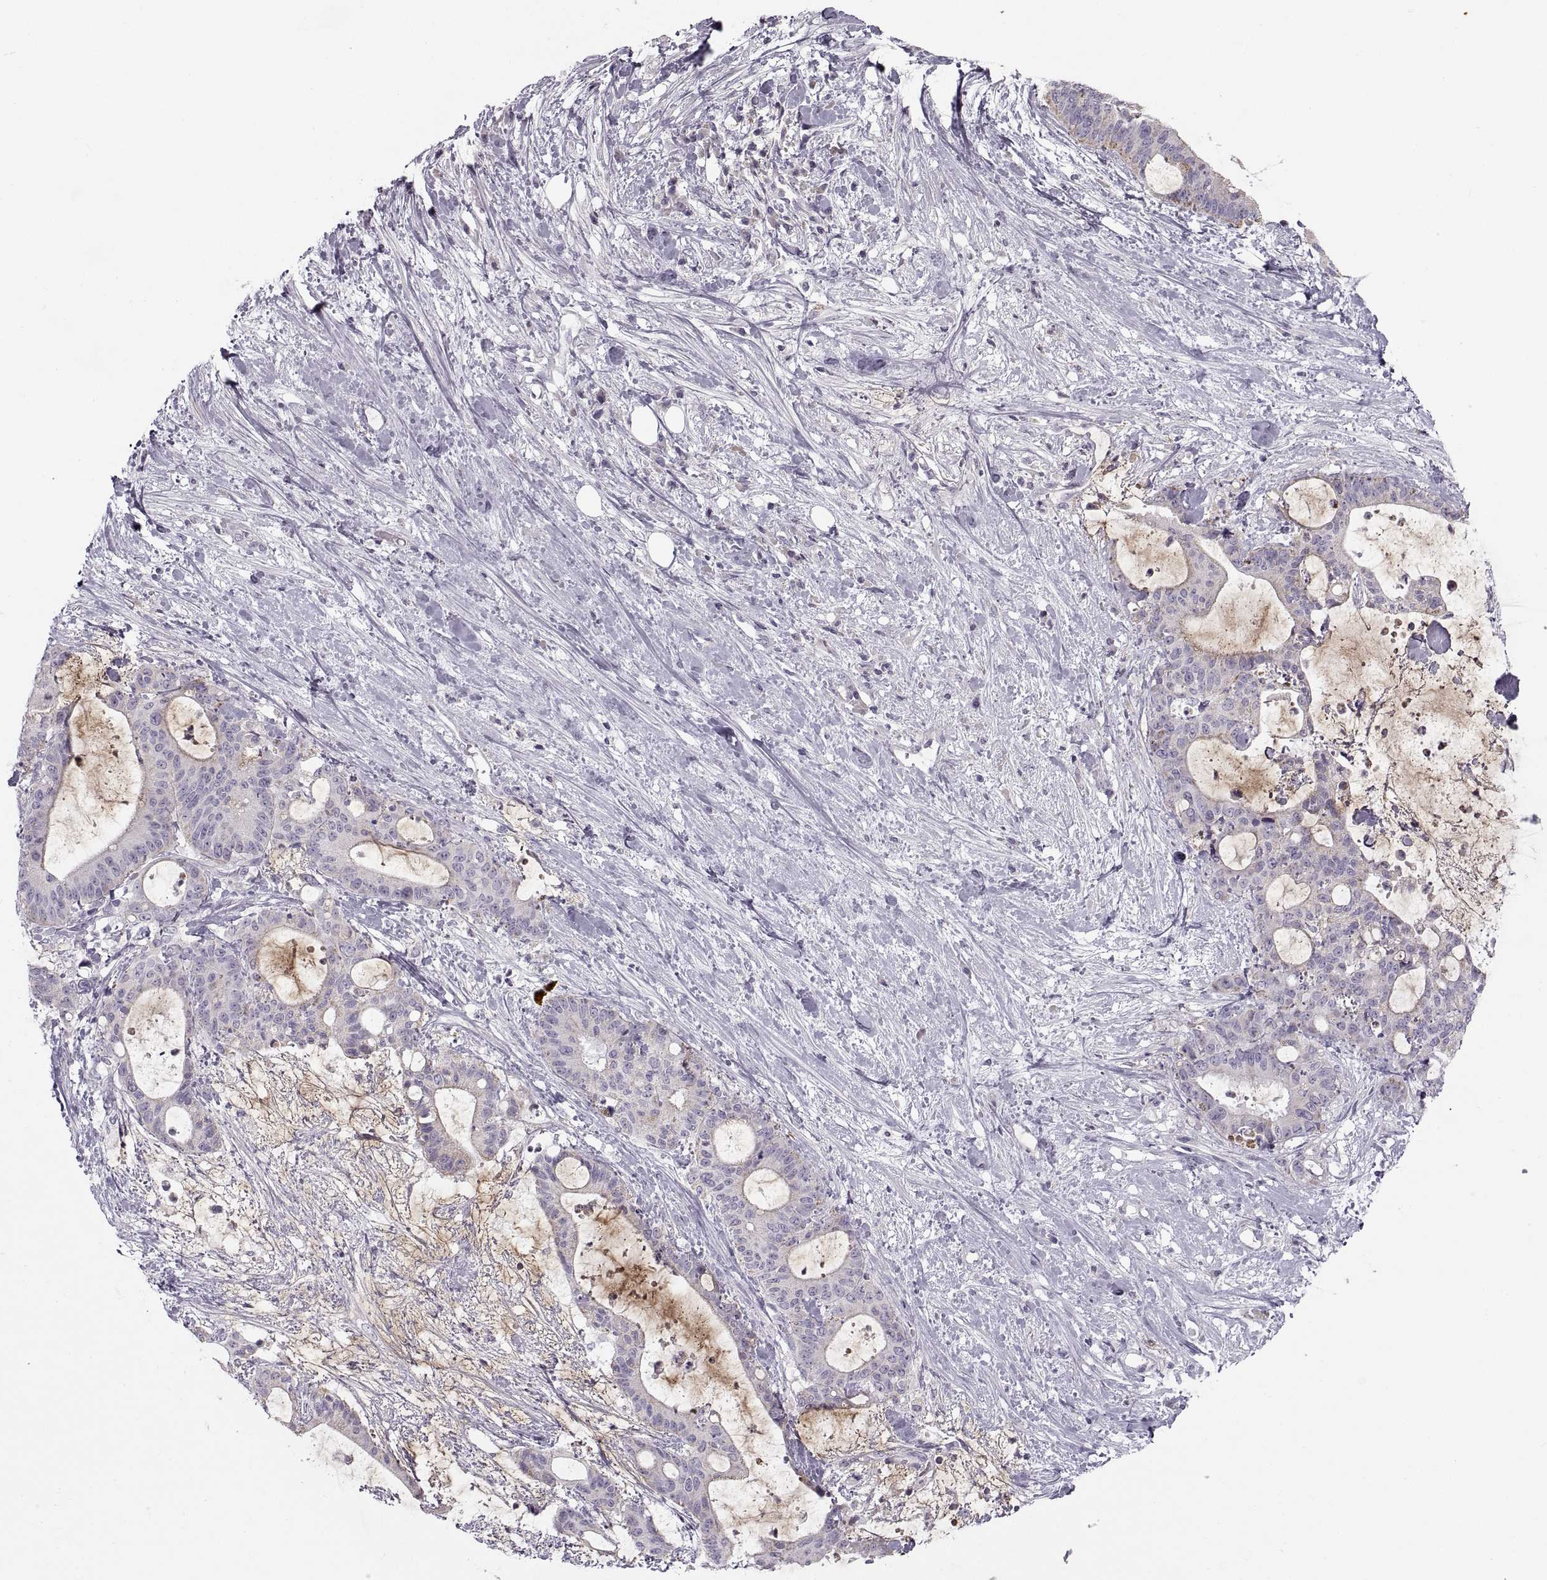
{"staining": {"intensity": "negative", "quantity": "none", "location": "none"}, "tissue": "liver cancer", "cell_type": "Tumor cells", "image_type": "cancer", "snomed": [{"axis": "morphology", "description": "Cholangiocarcinoma"}, {"axis": "topography", "description": "Liver"}], "caption": "This is a image of IHC staining of liver cholangiocarcinoma, which shows no expression in tumor cells.", "gene": "PIERCE1", "patient": {"sex": "female", "age": 73}}